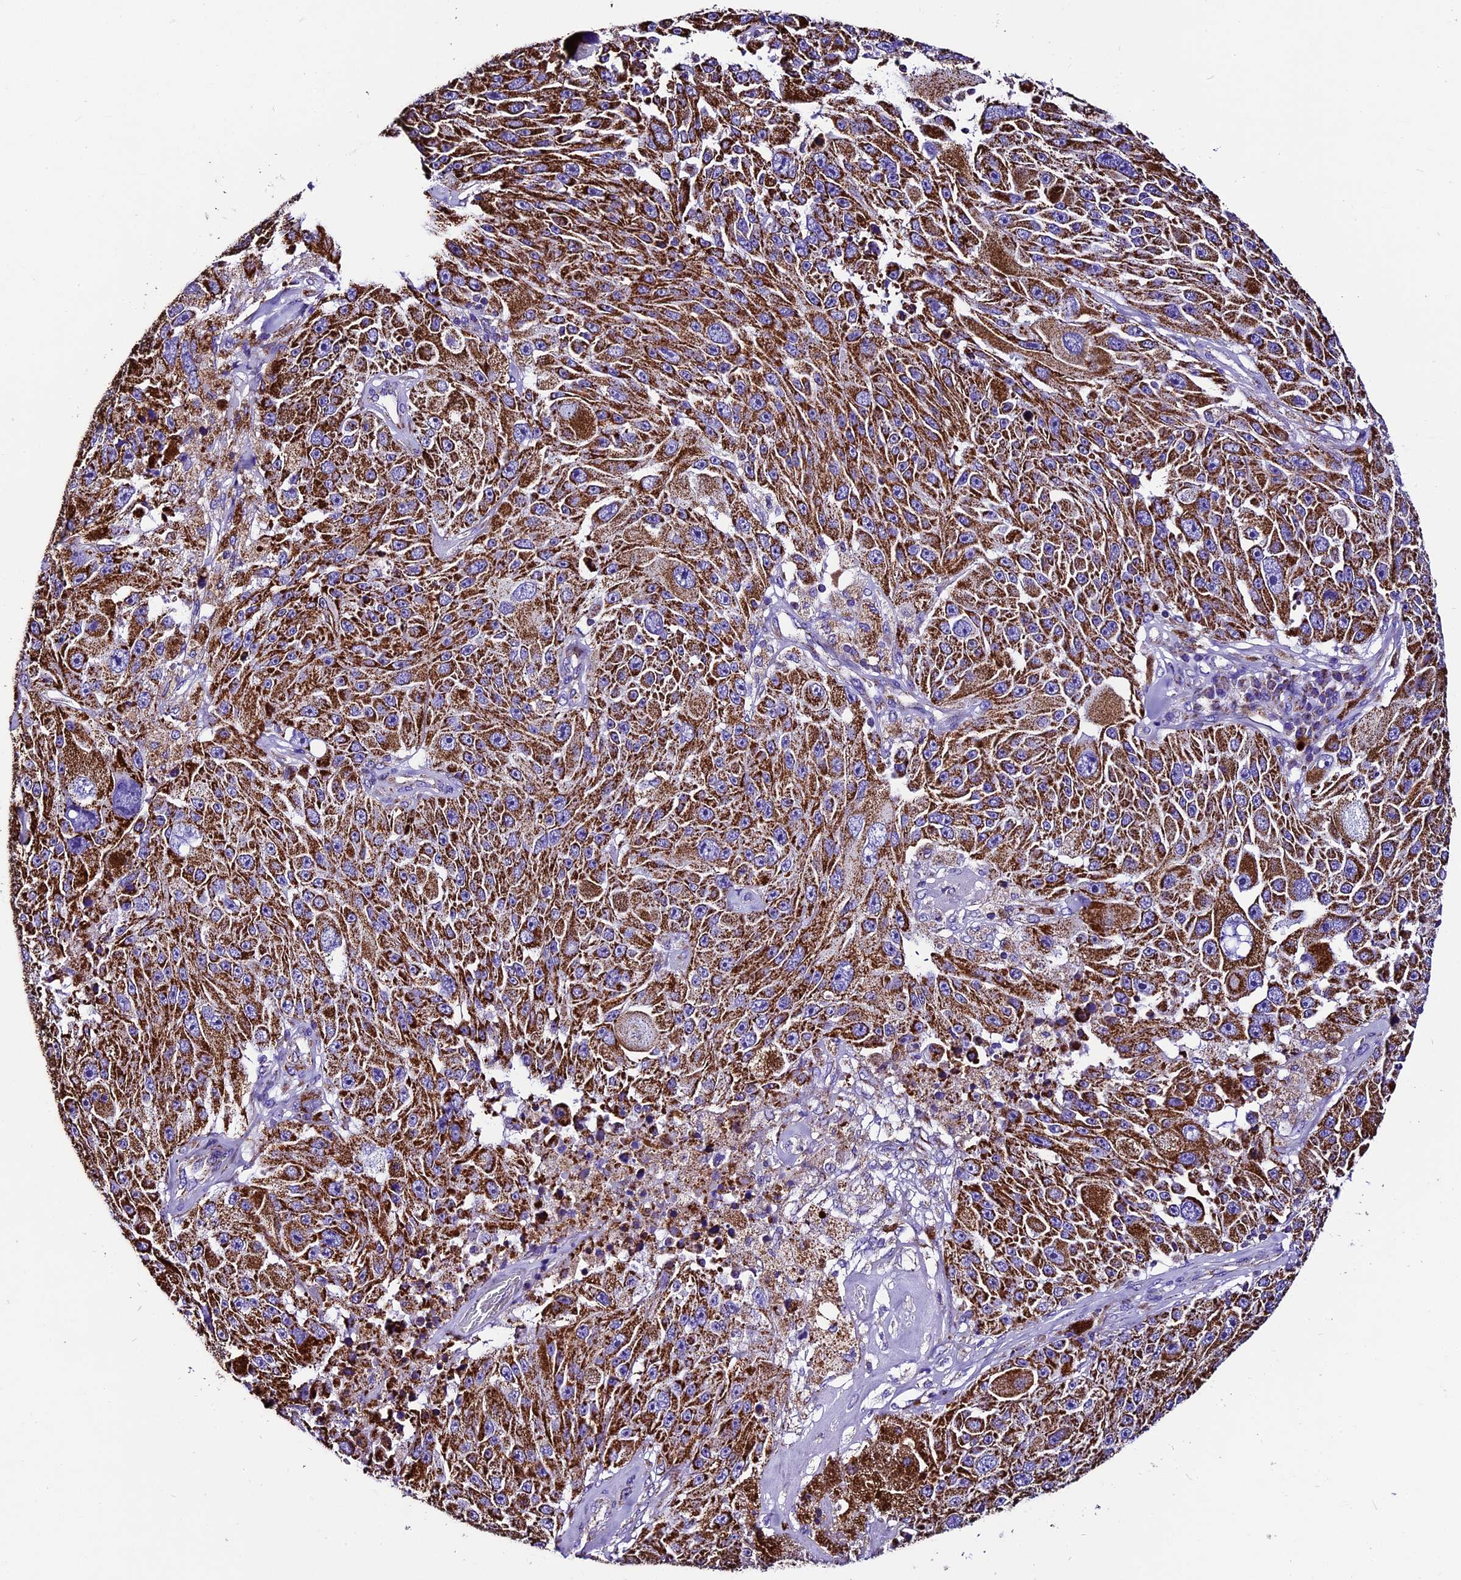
{"staining": {"intensity": "strong", "quantity": ">75%", "location": "cytoplasmic/membranous"}, "tissue": "melanoma", "cell_type": "Tumor cells", "image_type": "cancer", "snomed": [{"axis": "morphology", "description": "Malignant melanoma, Metastatic site"}, {"axis": "topography", "description": "Lymph node"}], "caption": "Malignant melanoma (metastatic site) stained with a brown dye shows strong cytoplasmic/membranous positive staining in approximately >75% of tumor cells.", "gene": "DCAF5", "patient": {"sex": "male", "age": 62}}